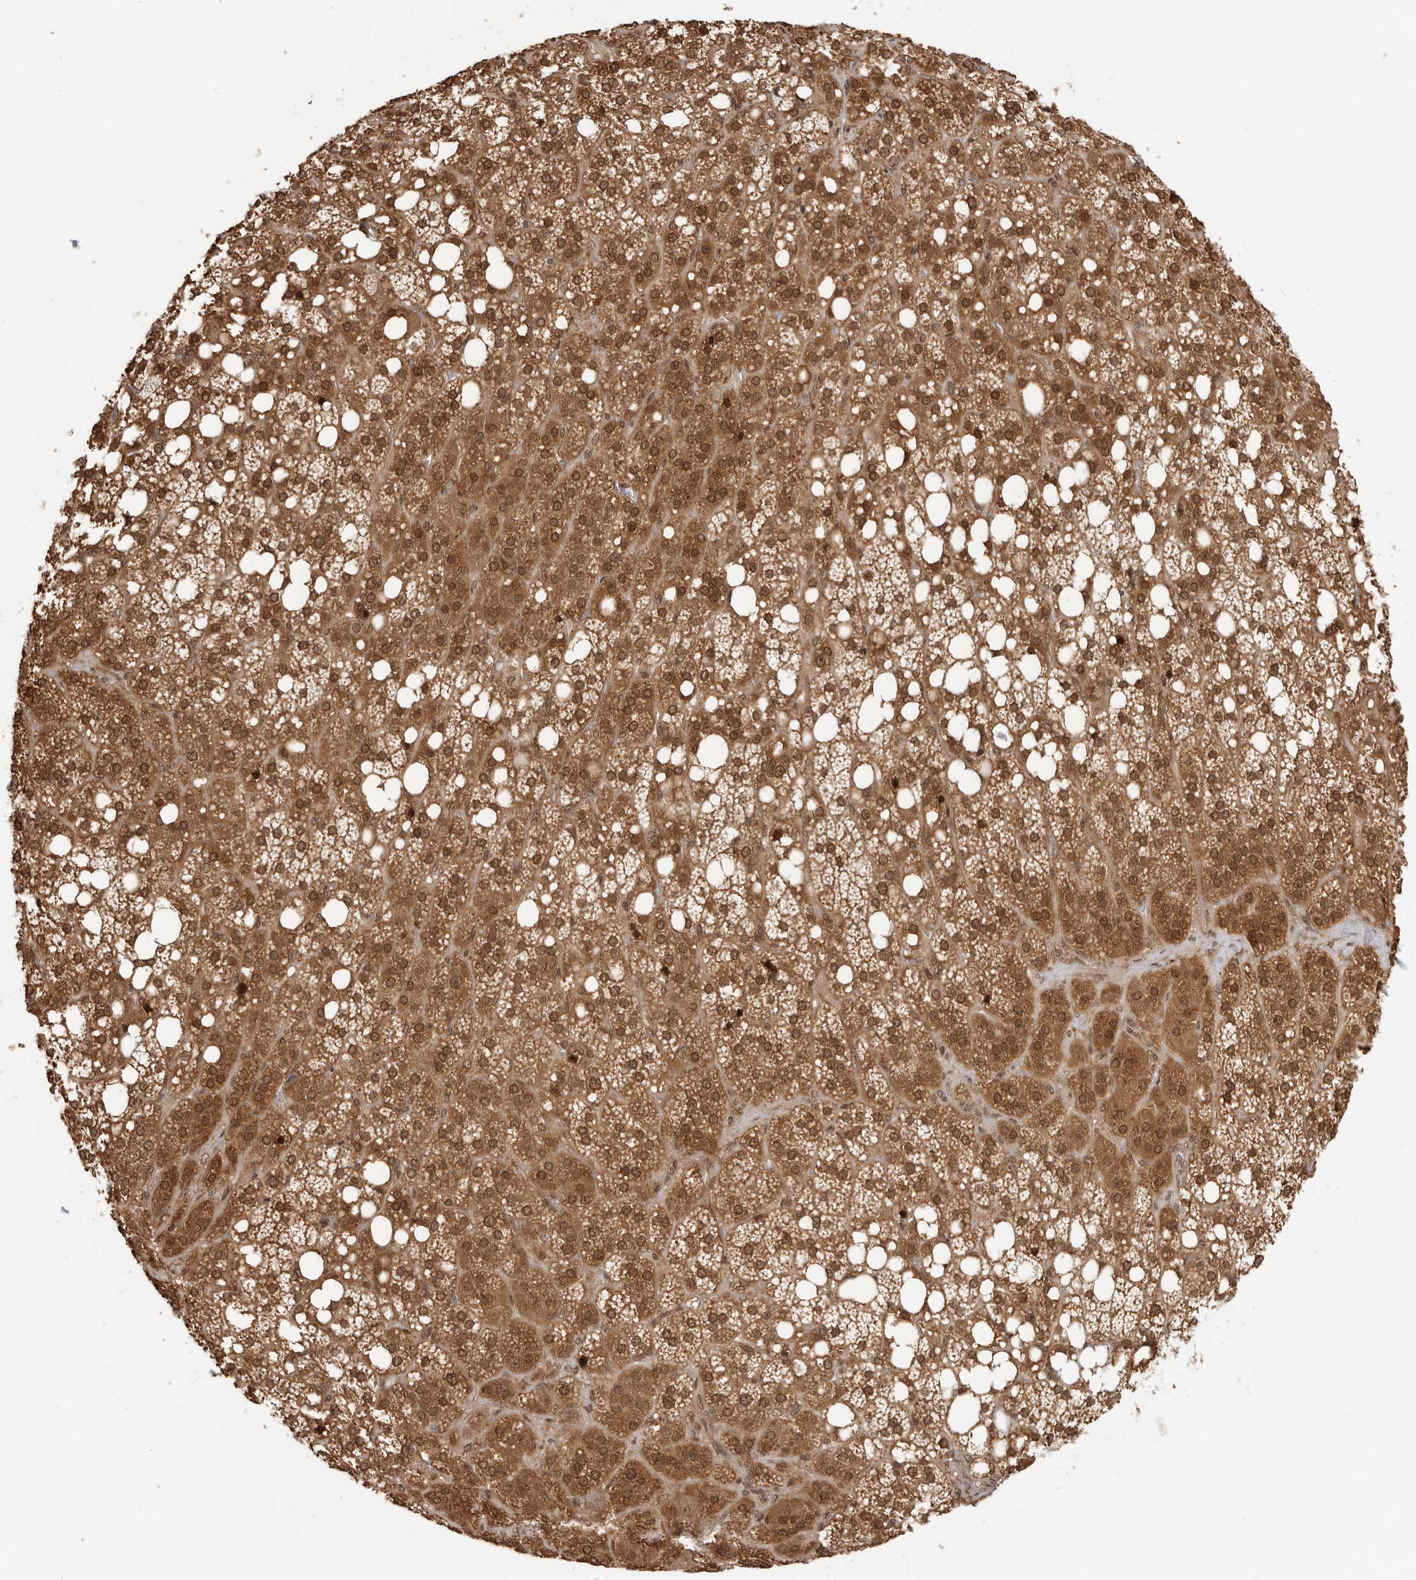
{"staining": {"intensity": "strong", "quantity": ">75%", "location": "cytoplasmic/membranous,nuclear"}, "tissue": "adrenal gland", "cell_type": "Glandular cells", "image_type": "normal", "snomed": [{"axis": "morphology", "description": "Normal tissue, NOS"}, {"axis": "topography", "description": "Adrenal gland"}], "caption": "Human adrenal gland stained with a brown dye exhibits strong cytoplasmic/membranous,nuclear positive positivity in about >75% of glandular cells.", "gene": "SZRD1", "patient": {"sex": "female", "age": 59}}